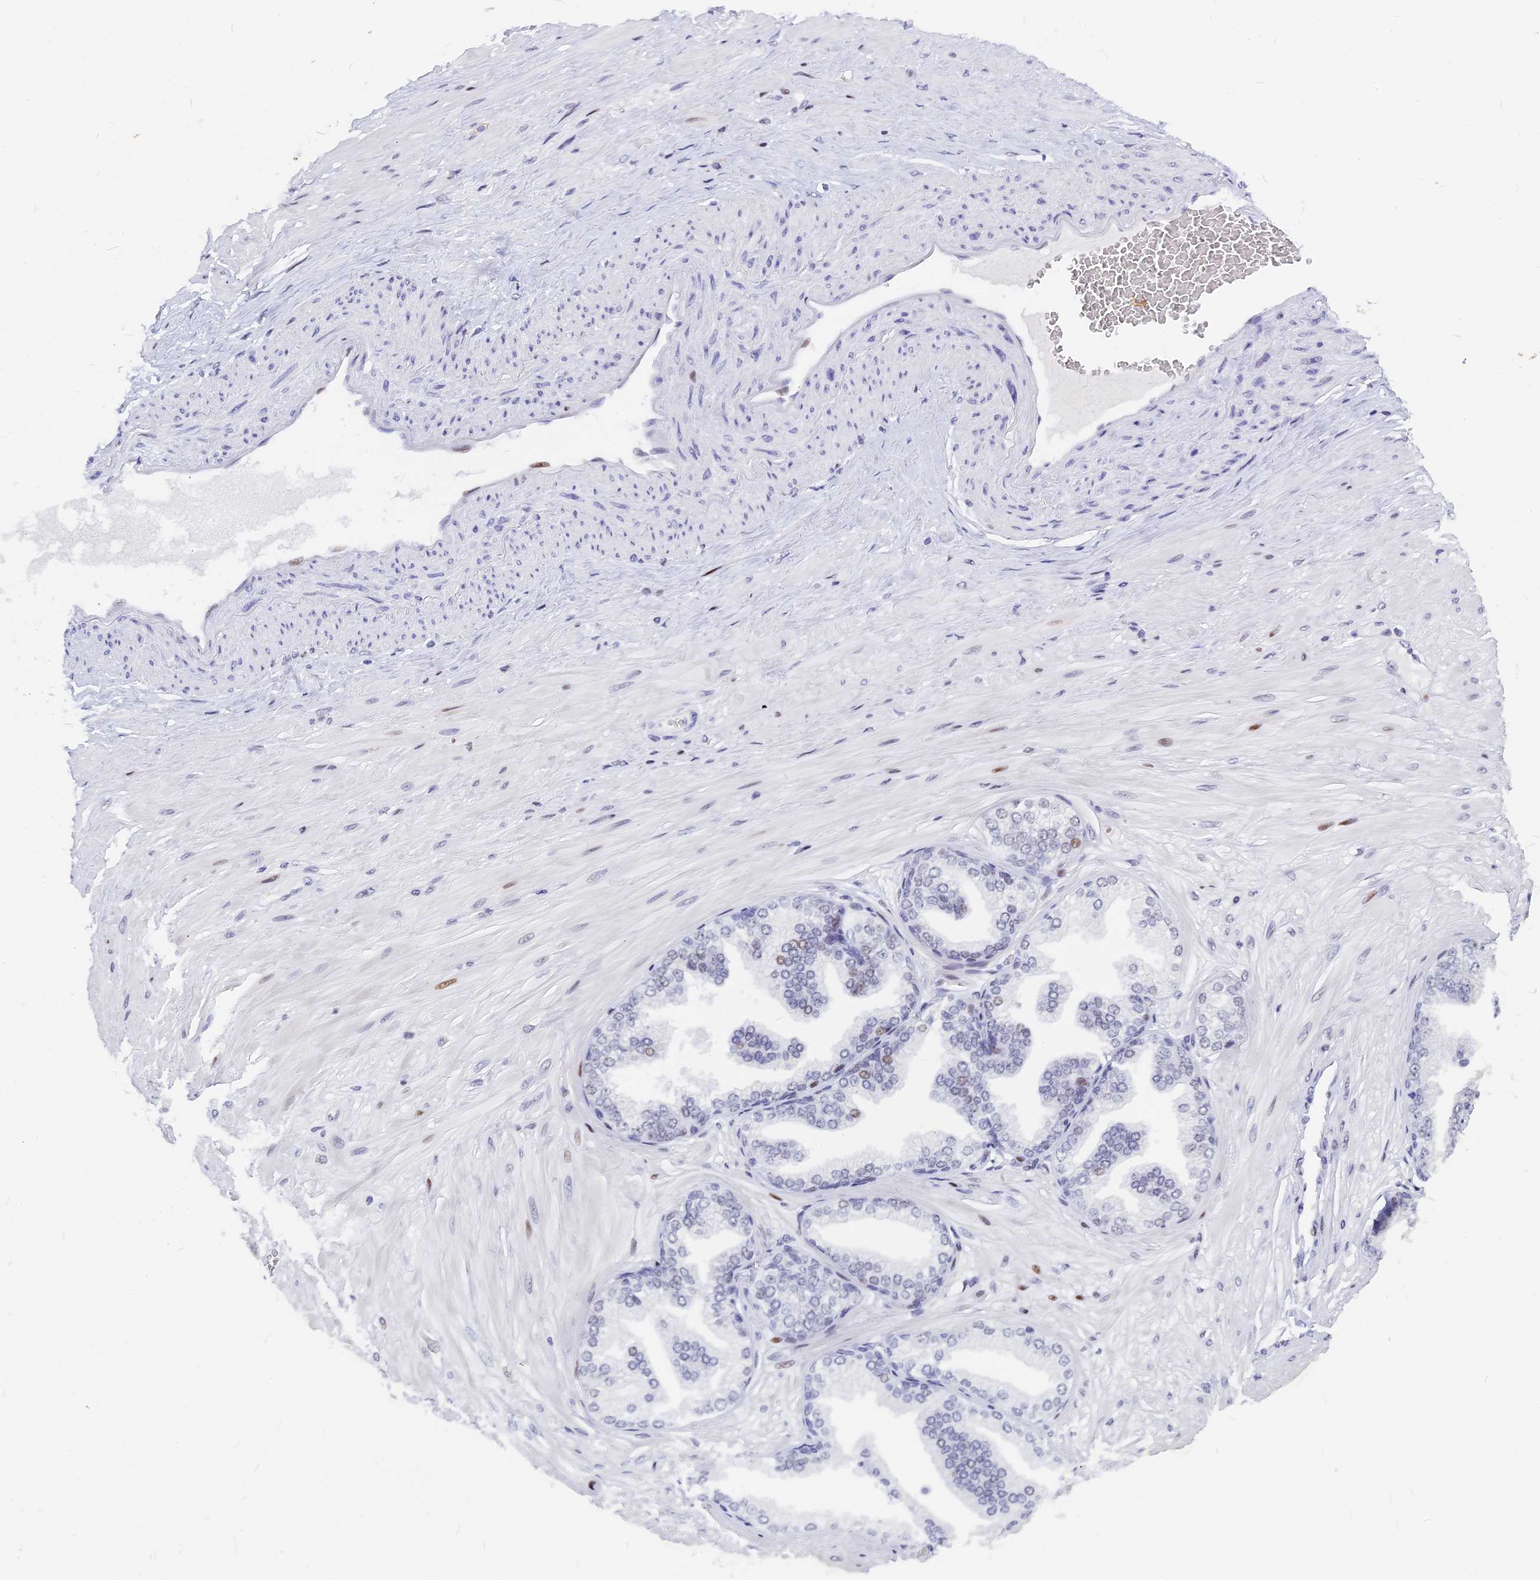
{"staining": {"intensity": "negative", "quantity": "none", "location": "none"}, "tissue": "adipose tissue", "cell_type": "Adipocytes", "image_type": "normal", "snomed": [{"axis": "morphology", "description": "Normal tissue, NOS"}, {"axis": "morphology", "description": "Adenocarcinoma, Low grade"}, {"axis": "topography", "description": "Prostate"}, {"axis": "topography", "description": "Peripheral nerve tissue"}], "caption": "Protein analysis of normal adipose tissue shows no significant expression in adipocytes.", "gene": "NSA2", "patient": {"sex": "male", "age": 63}}